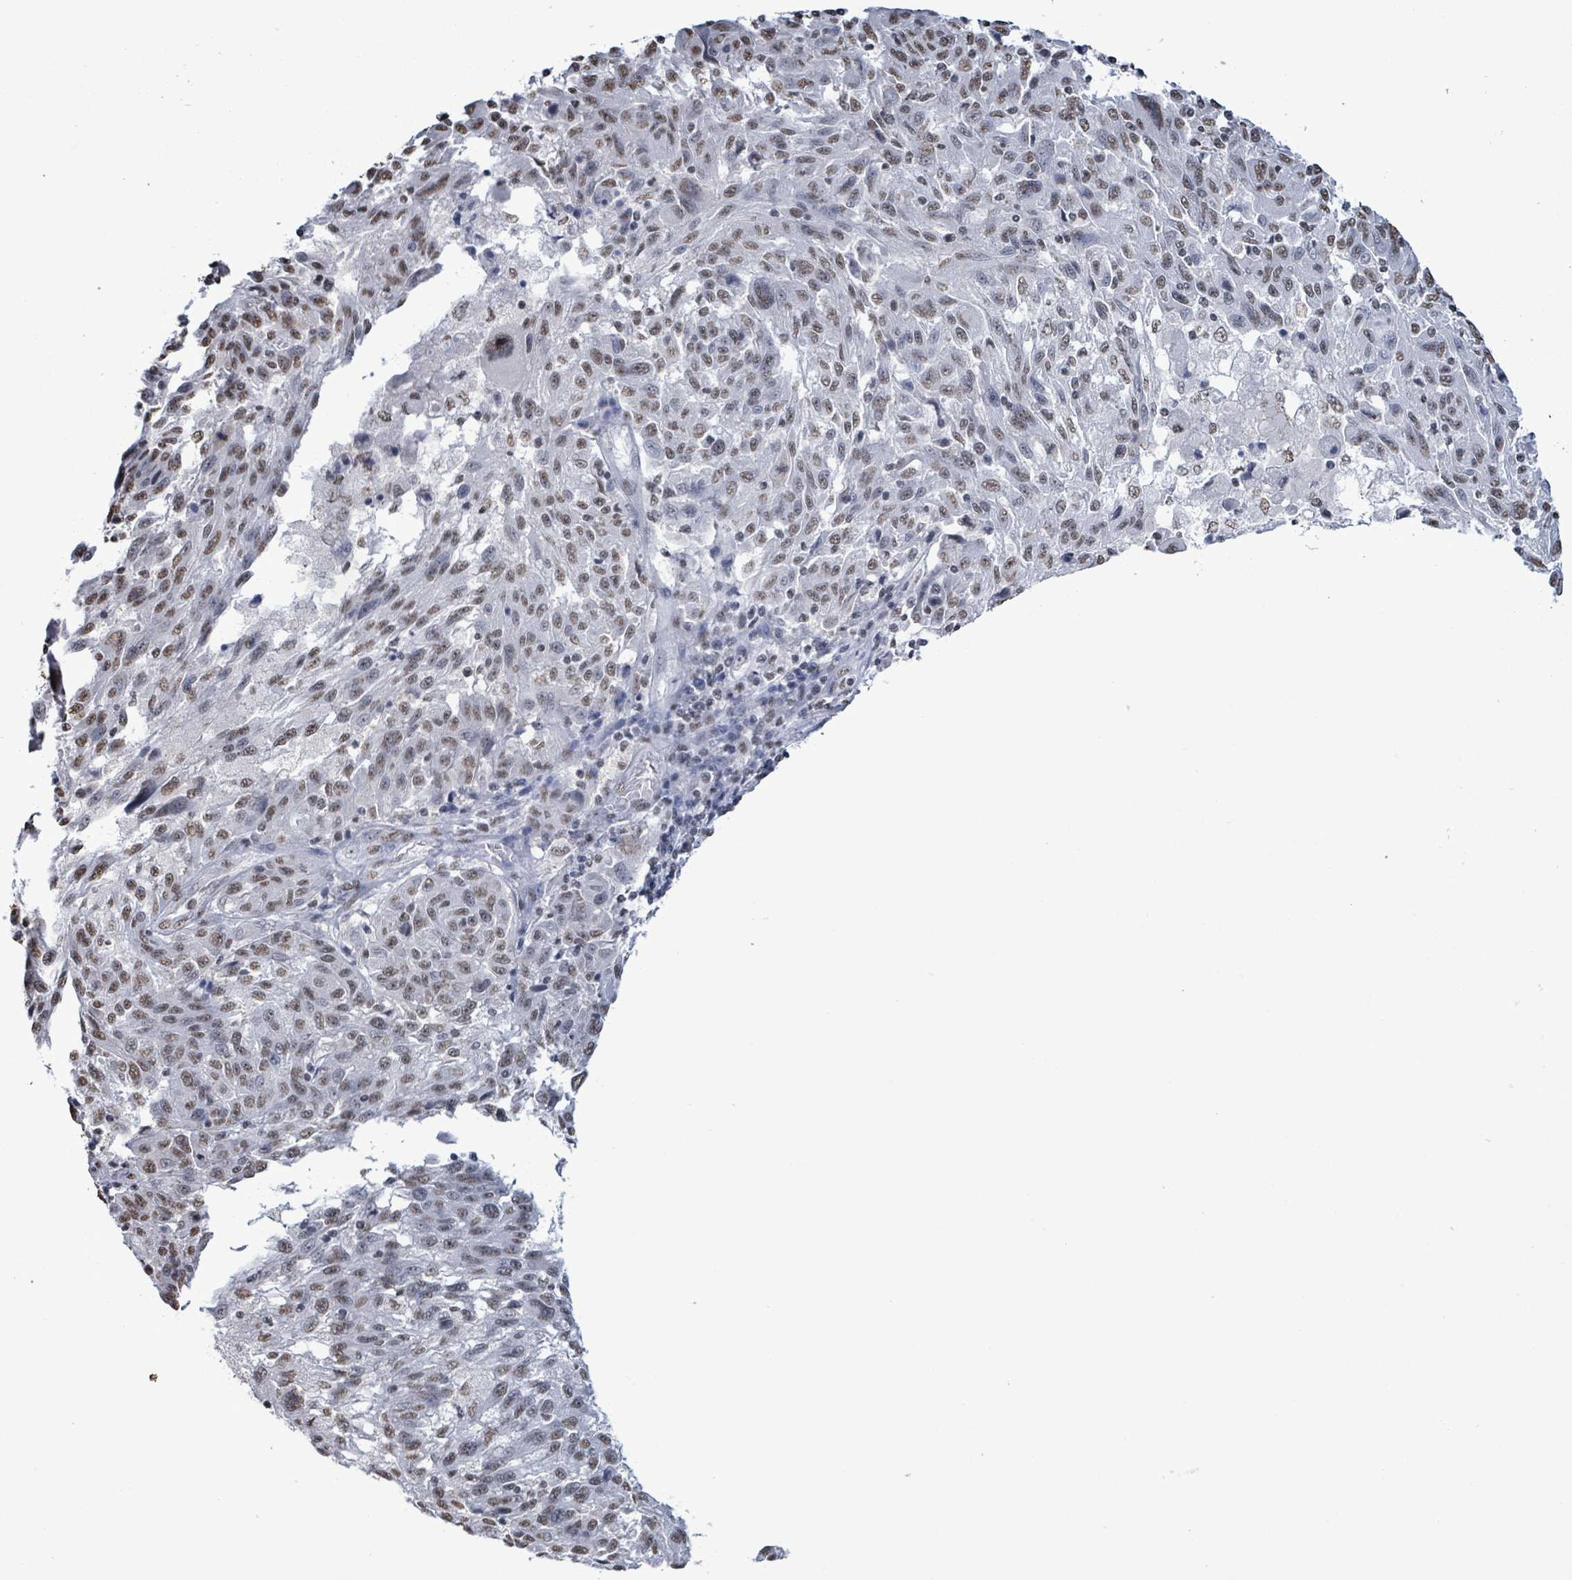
{"staining": {"intensity": "moderate", "quantity": "25%-75%", "location": "nuclear"}, "tissue": "melanoma", "cell_type": "Tumor cells", "image_type": "cancer", "snomed": [{"axis": "morphology", "description": "Malignant melanoma, NOS"}, {"axis": "topography", "description": "Skin"}], "caption": "A brown stain highlights moderate nuclear staining of a protein in human melanoma tumor cells.", "gene": "SAMD14", "patient": {"sex": "male", "age": 53}}